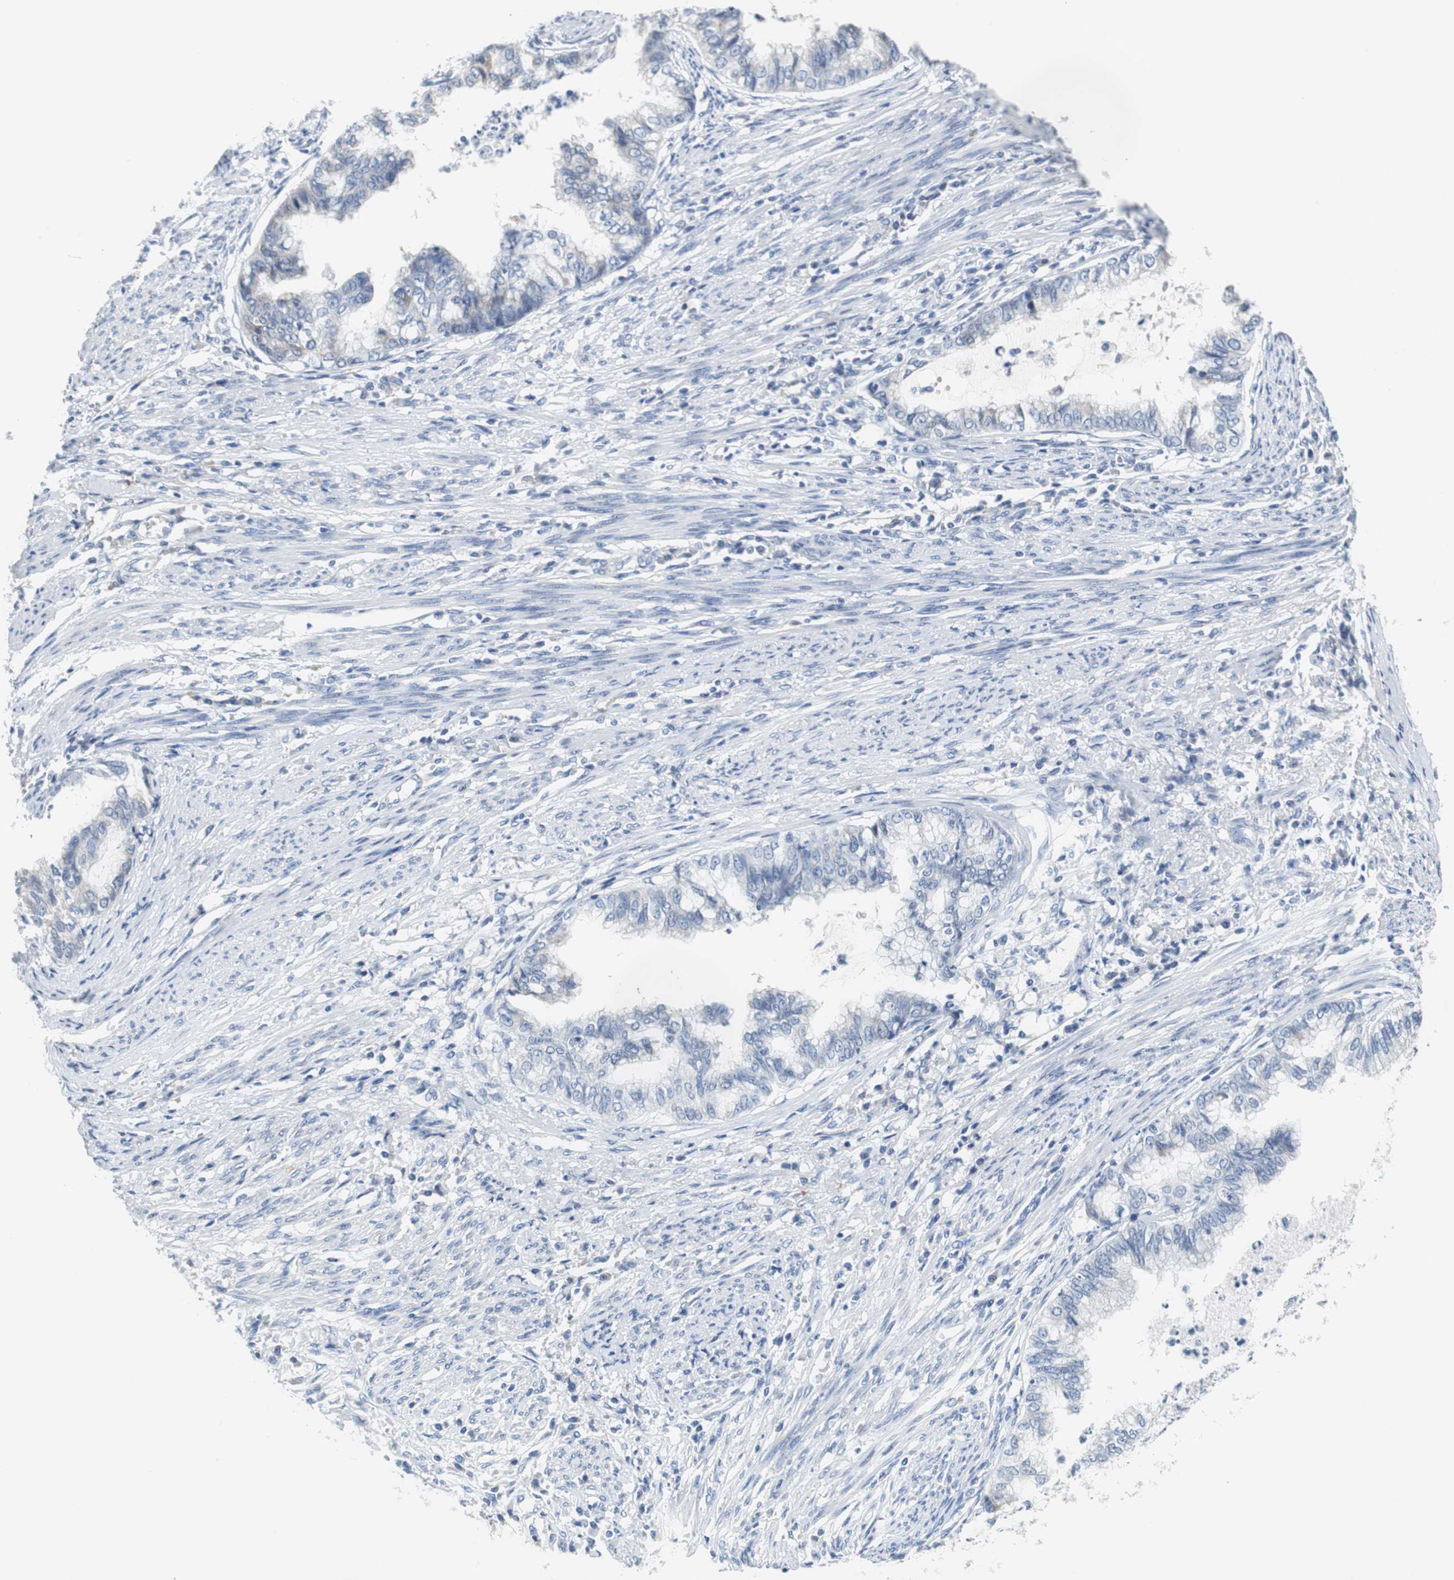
{"staining": {"intensity": "weak", "quantity": "<25%", "location": "cytoplasmic/membranous"}, "tissue": "endometrial cancer", "cell_type": "Tumor cells", "image_type": "cancer", "snomed": [{"axis": "morphology", "description": "Adenocarcinoma, NOS"}, {"axis": "topography", "description": "Endometrium"}], "caption": "Immunohistochemistry (IHC) histopathology image of neoplastic tissue: endometrial cancer (adenocarcinoma) stained with DAB exhibits no significant protein expression in tumor cells. Nuclei are stained in blue.", "gene": "TEX264", "patient": {"sex": "female", "age": 79}}